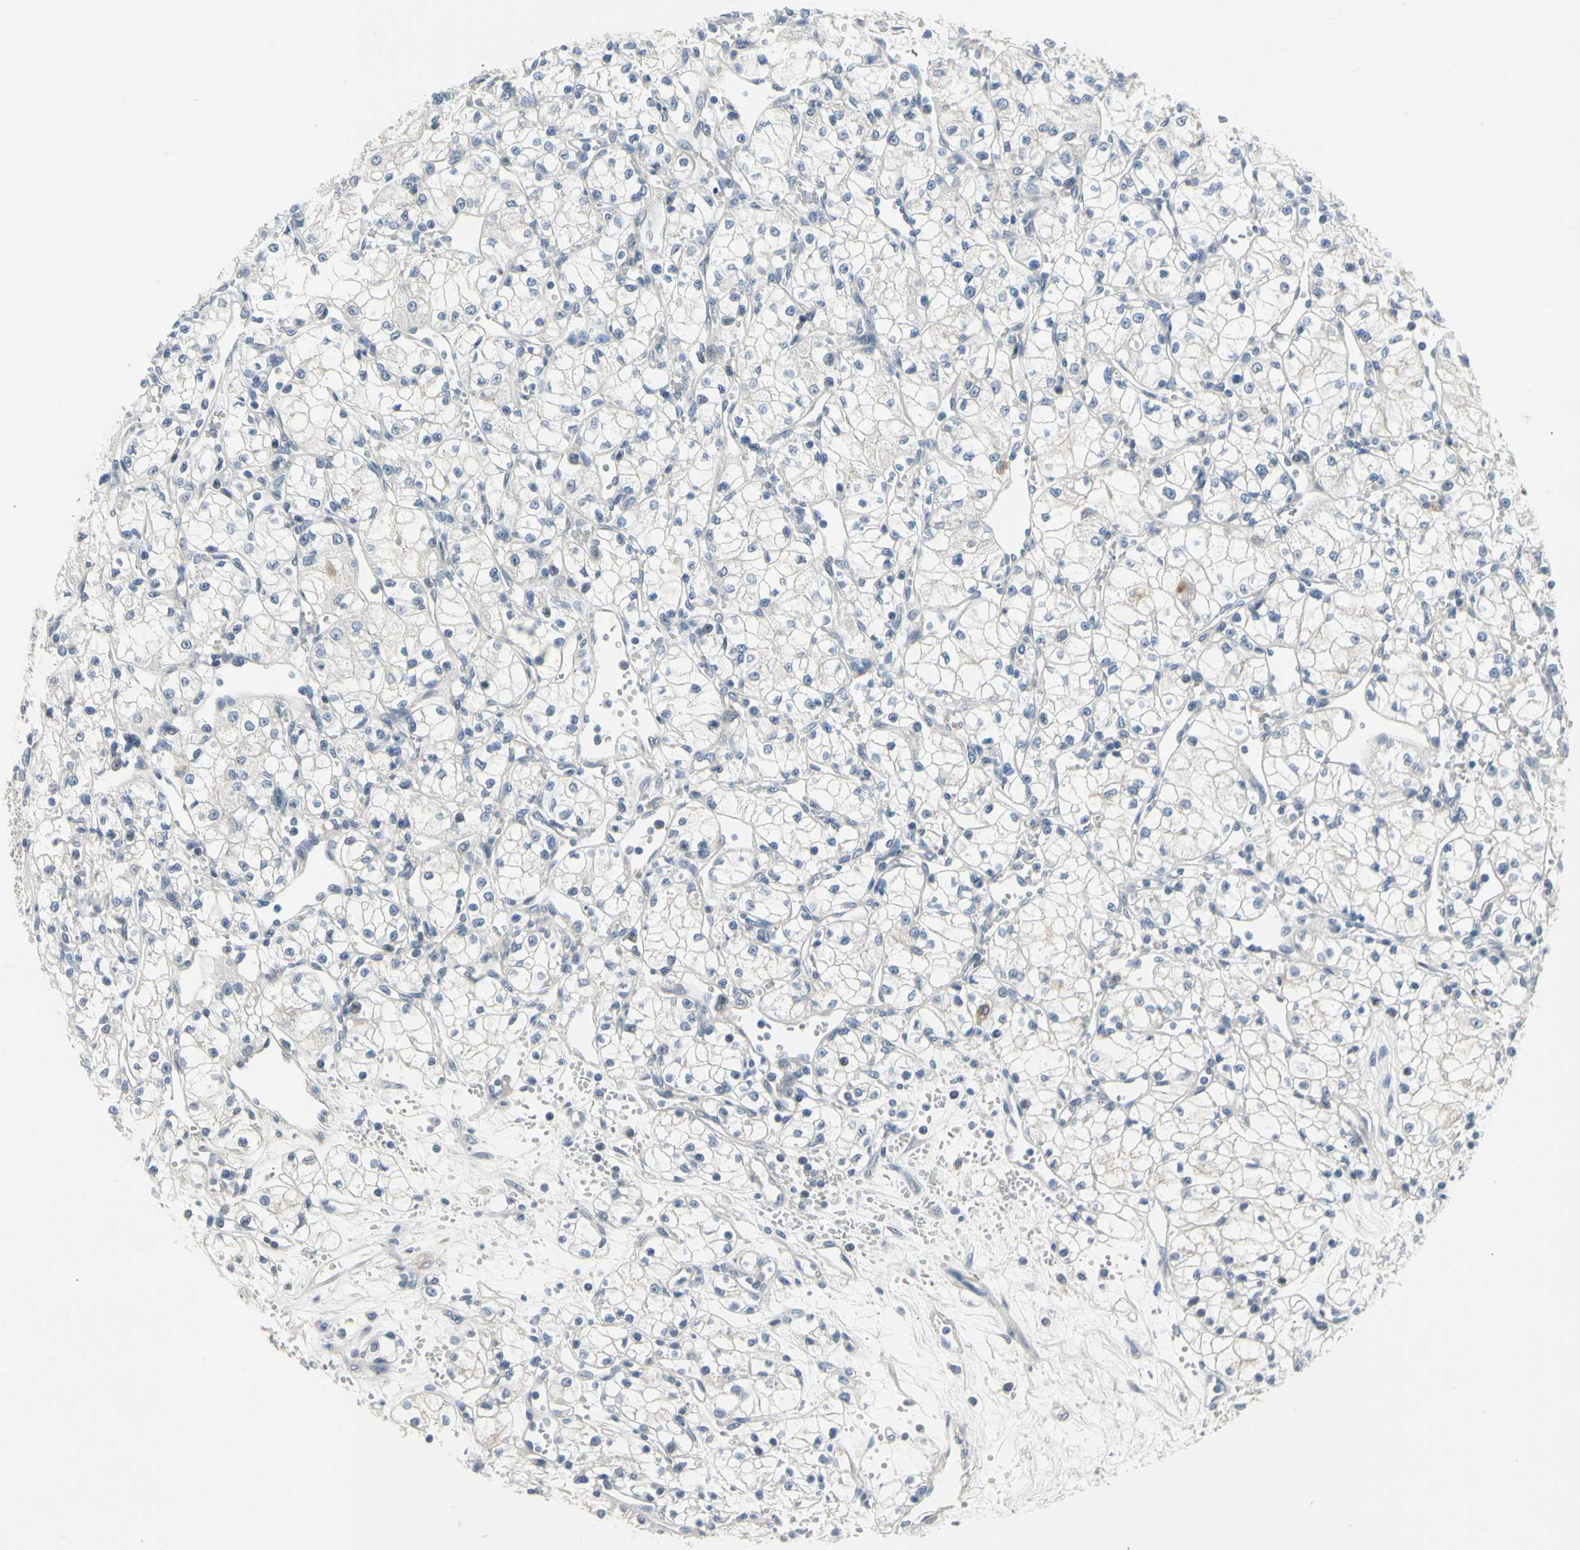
{"staining": {"intensity": "negative", "quantity": "none", "location": "none"}, "tissue": "renal cancer", "cell_type": "Tumor cells", "image_type": "cancer", "snomed": [{"axis": "morphology", "description": "Normal tissue, NOS"}, {"axis": "morphology", "description": "Adenocarcinoma, NOS"}, {"axis": "topography", "description": "Kidney"}], "caption": "Immunohistochemical staining of adenocarcinoma (renal) demonstrates no significant staining in tumor cells.", "gene": "NFASC", "patient": {"sex": "male", "age": 59}}